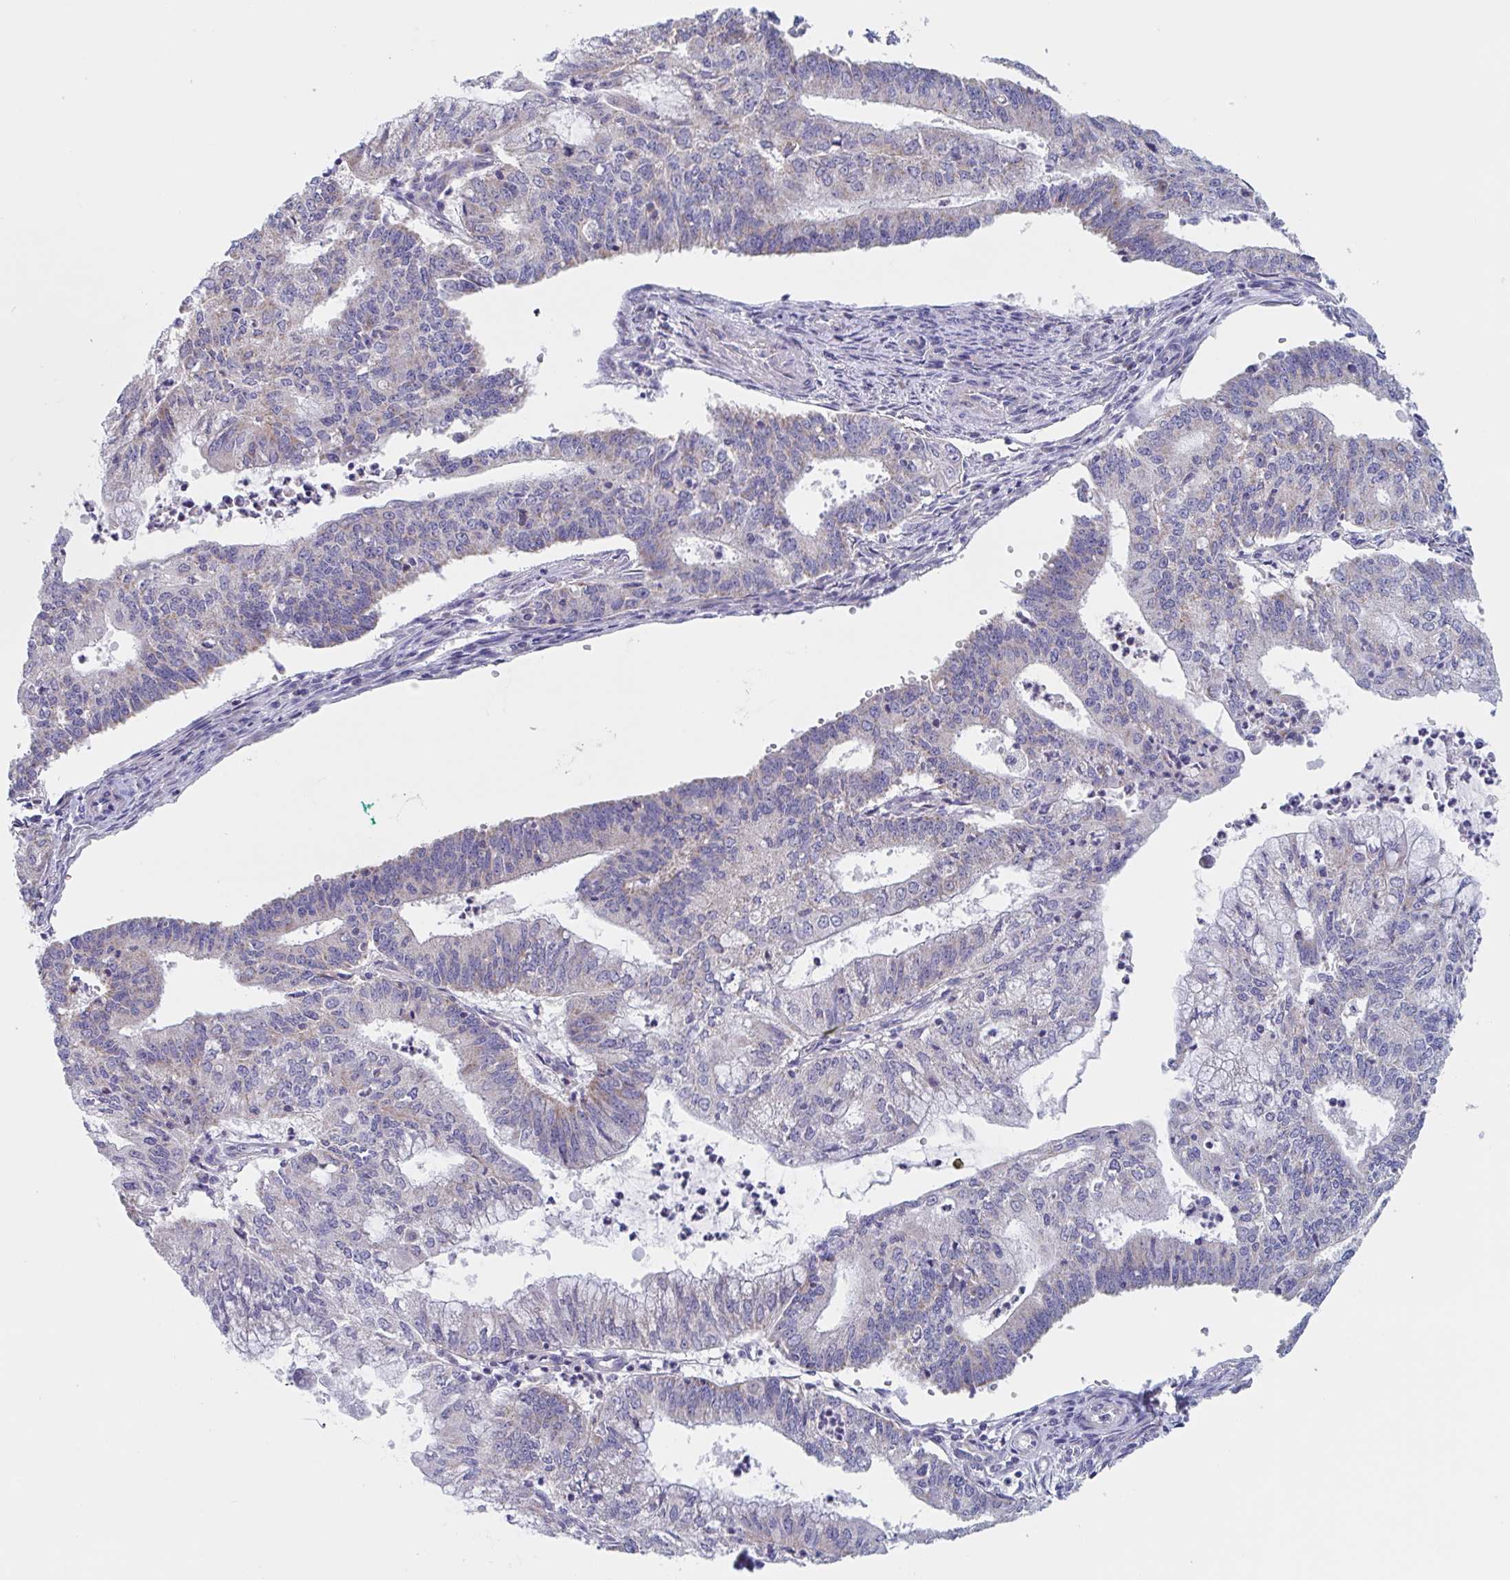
{"staining": {"intensity": "negative", "quantity": "none", "location": "none"}, "tissue": "endometrial cancer", "cell_type": "Tumor cells", "image_type": "cancer", "snomed": [{"axis": "morphology", "description": "Adenocarcinoma, NOS"}, {"axis": "topography", "description": "Endometrium"}], "caption": "High power microscopy image of an IHC image of endometrial adenocarcinoma, revealing no significant positivity in tumor cells.", "gene": "MRPL53", "patient": {"sex": "female", "age": 61}}